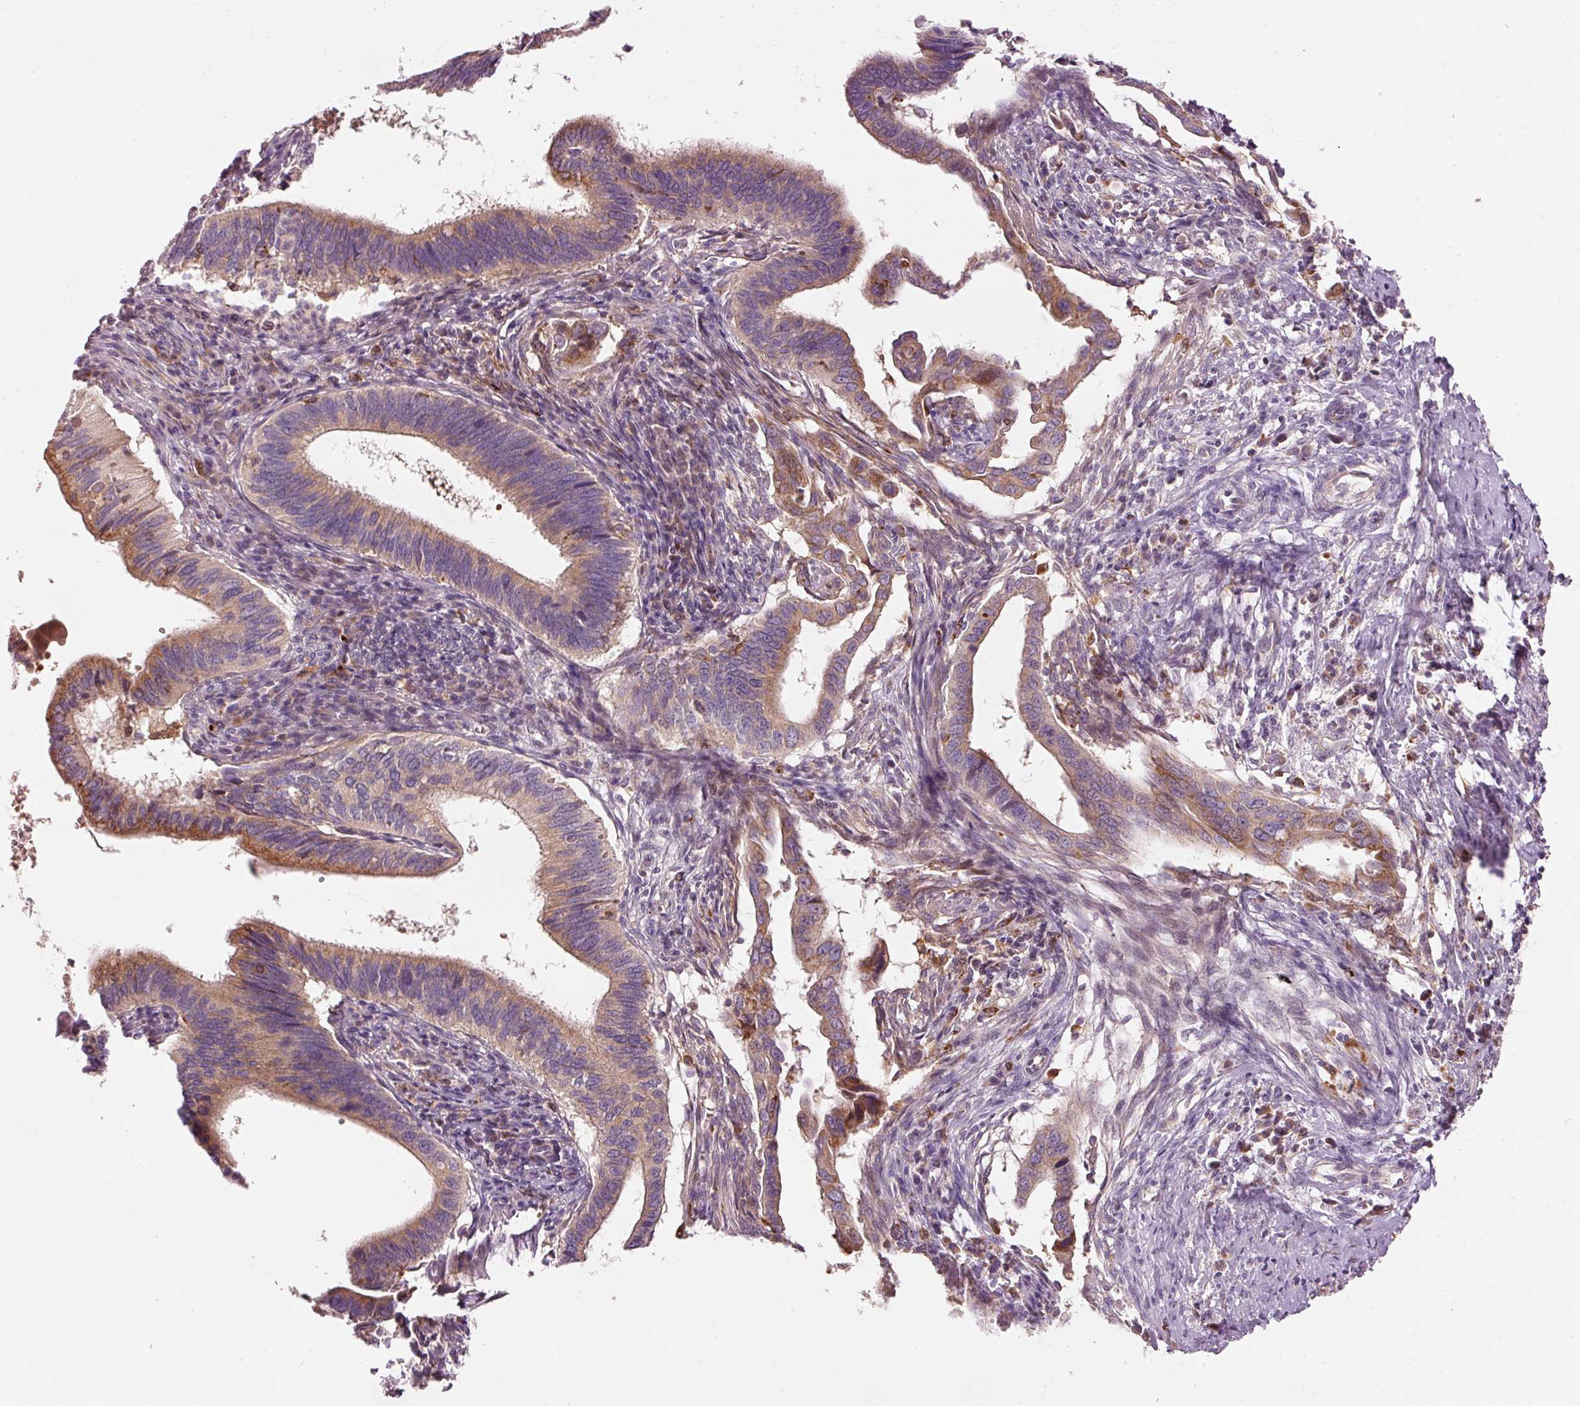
{"staining": {"intensity": "moderate", "quantity": "25%-75%", "location": "cytoplasmic/membranous"}, "tissue": "cervical cancer", "cell_type": "Tumor cells", "image_type": "cancer", "snomed": [{"axis": "morphology", "description": "Adenocarcinoma, NOS"}, {"axis": "topography", "description": "Cervix"}], "caption": "A high-resolution micrograph shows immunohistochemistry (IHC) staining of cervical cancer, which exhibits moderate cytoplasmic/membranous staining in approximately 25%-75% of tumor cells.", "gene": "KLHL21", "patient": {"sex": "female", "age": 42}}